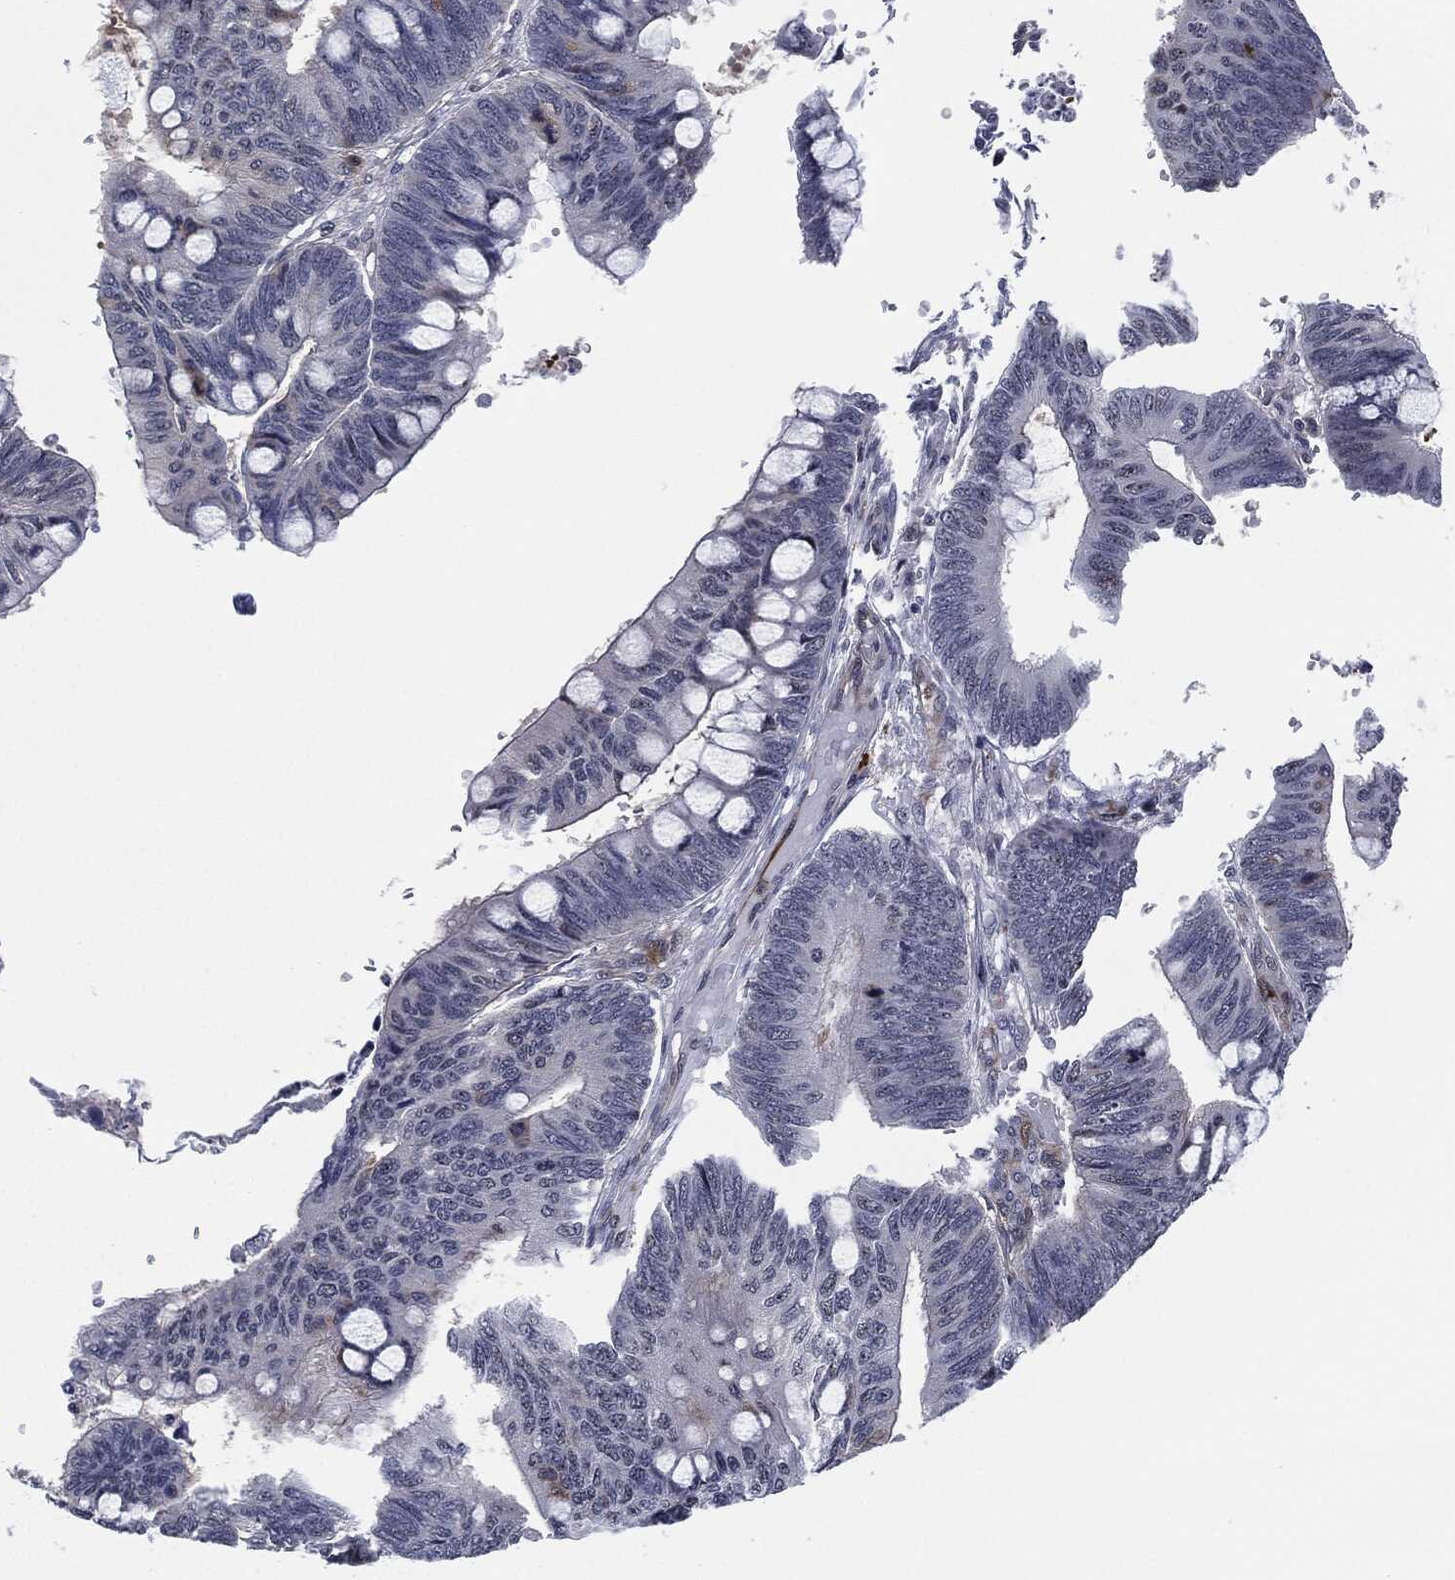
{"staining": {"intensity": "negative", "quantity": "none", "location": "none"}, "tissue": "colorectal cancer", "cell_type": "Tumor cells", "image_type": "cancer", "snomed": [{"axis": "morphology", "description": "Normal tissue, NOS"}, {"axis": "morphology", "description": "Adenocarcinoma, NOS"}, {"axis": "topography", "description": "Rectum"}, {"axis": "topography", "description": "Peripheral nerve tissue"}], "caption": "A histopathology image of human colorectal adenocarcinoma is negative for staining in tumor cells.", "gene": "AKT2", "patient": {"sex": "male", "age": 92}}